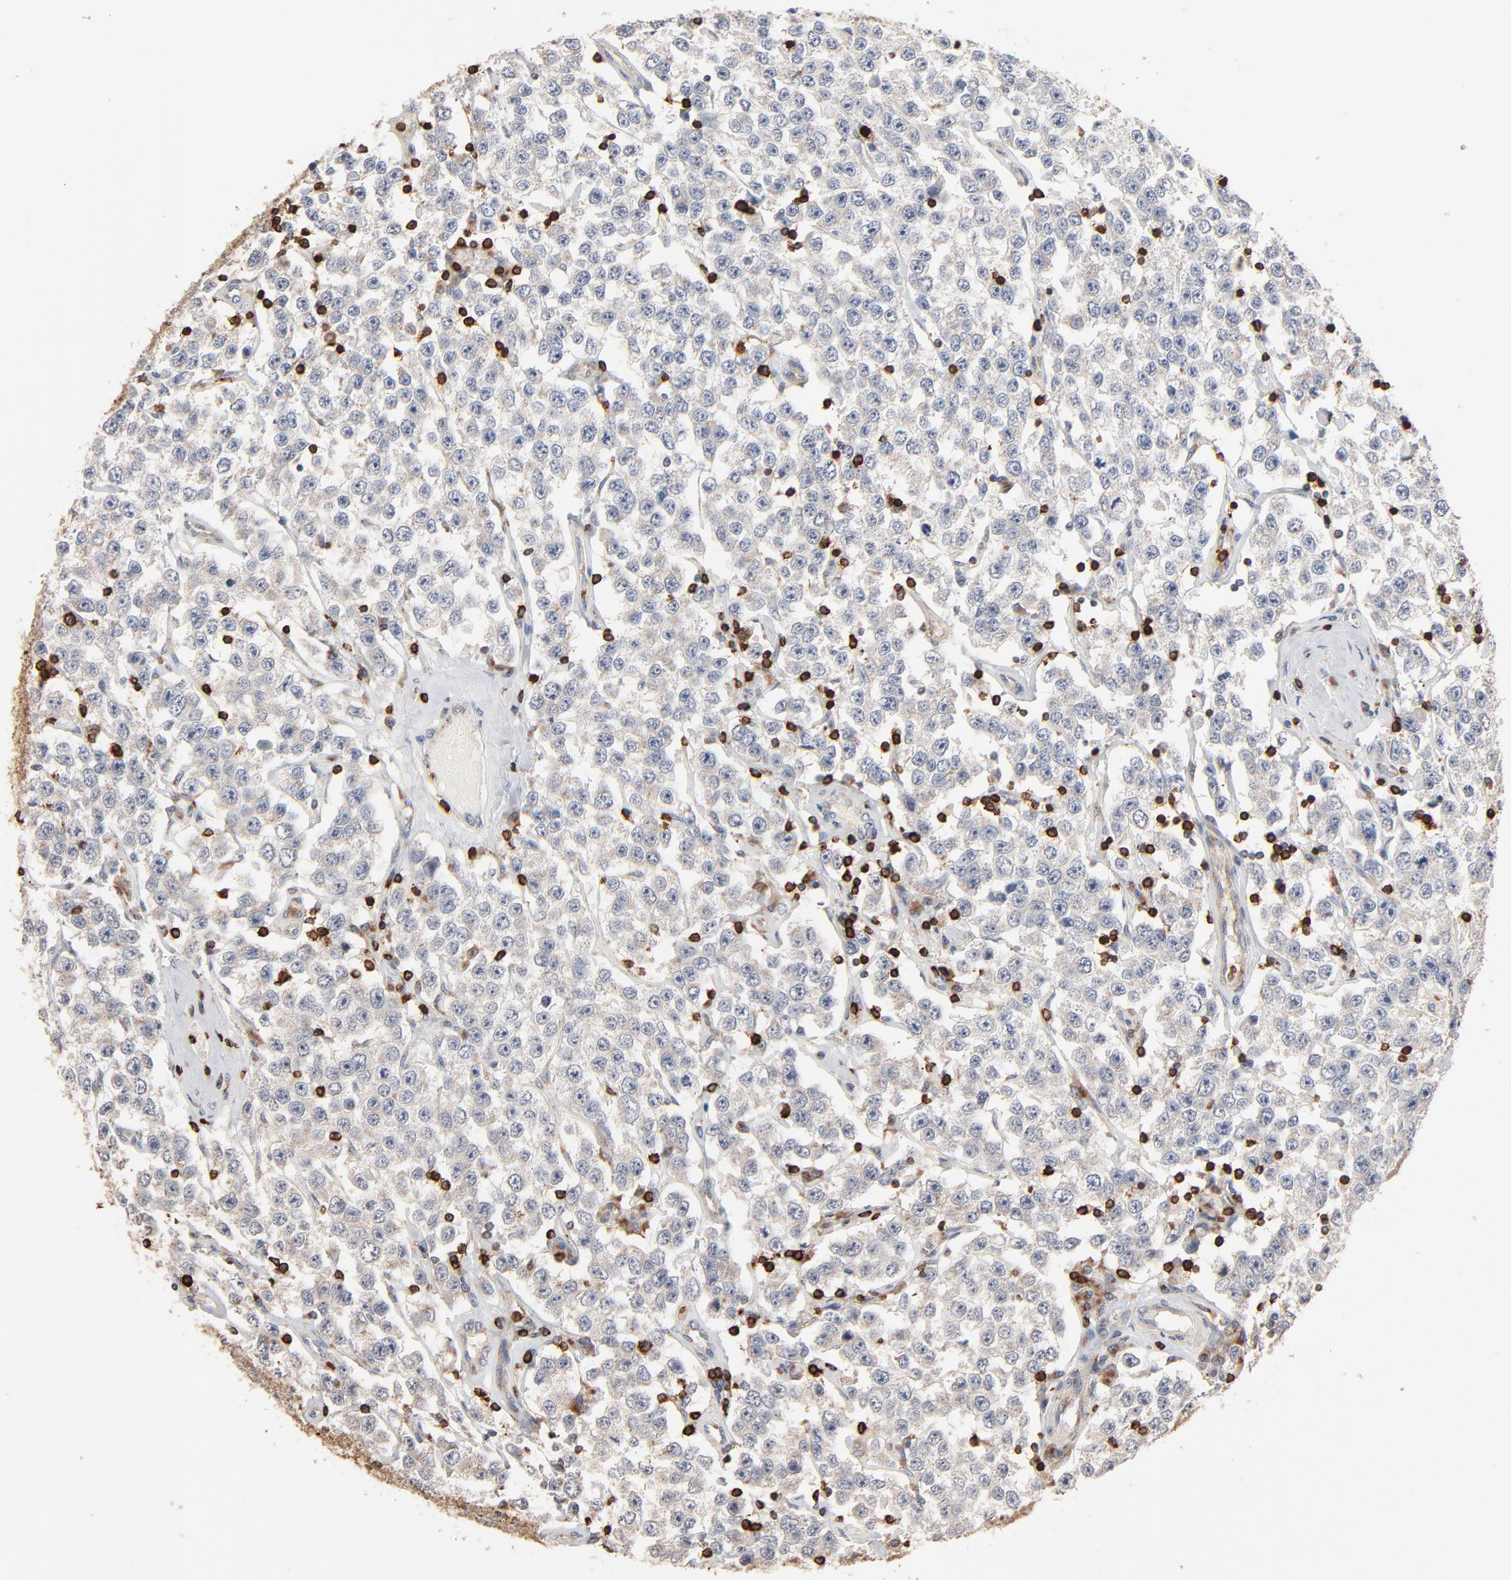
{"staining": {"intensity": "weak", "quantity": ">75%", "location": "cytoplasmic/membranous"}, "tissue": "testis cancer", "cell_type": "Tumor cells", "image_type": "cancer", "snomed": [{"axis": "morphology", "description": "Seminoma, NOS"}, {"axis": "topography", "description": "Testis"}], "caption": "DAB immunohistochemical staining of testis cancer exhibits weak cytoplasmic/membranous protein expression in approximately >75% of tumor cells.", "gene": "SH3KBP1", "patient": {"sex": "male", "age": 52}}